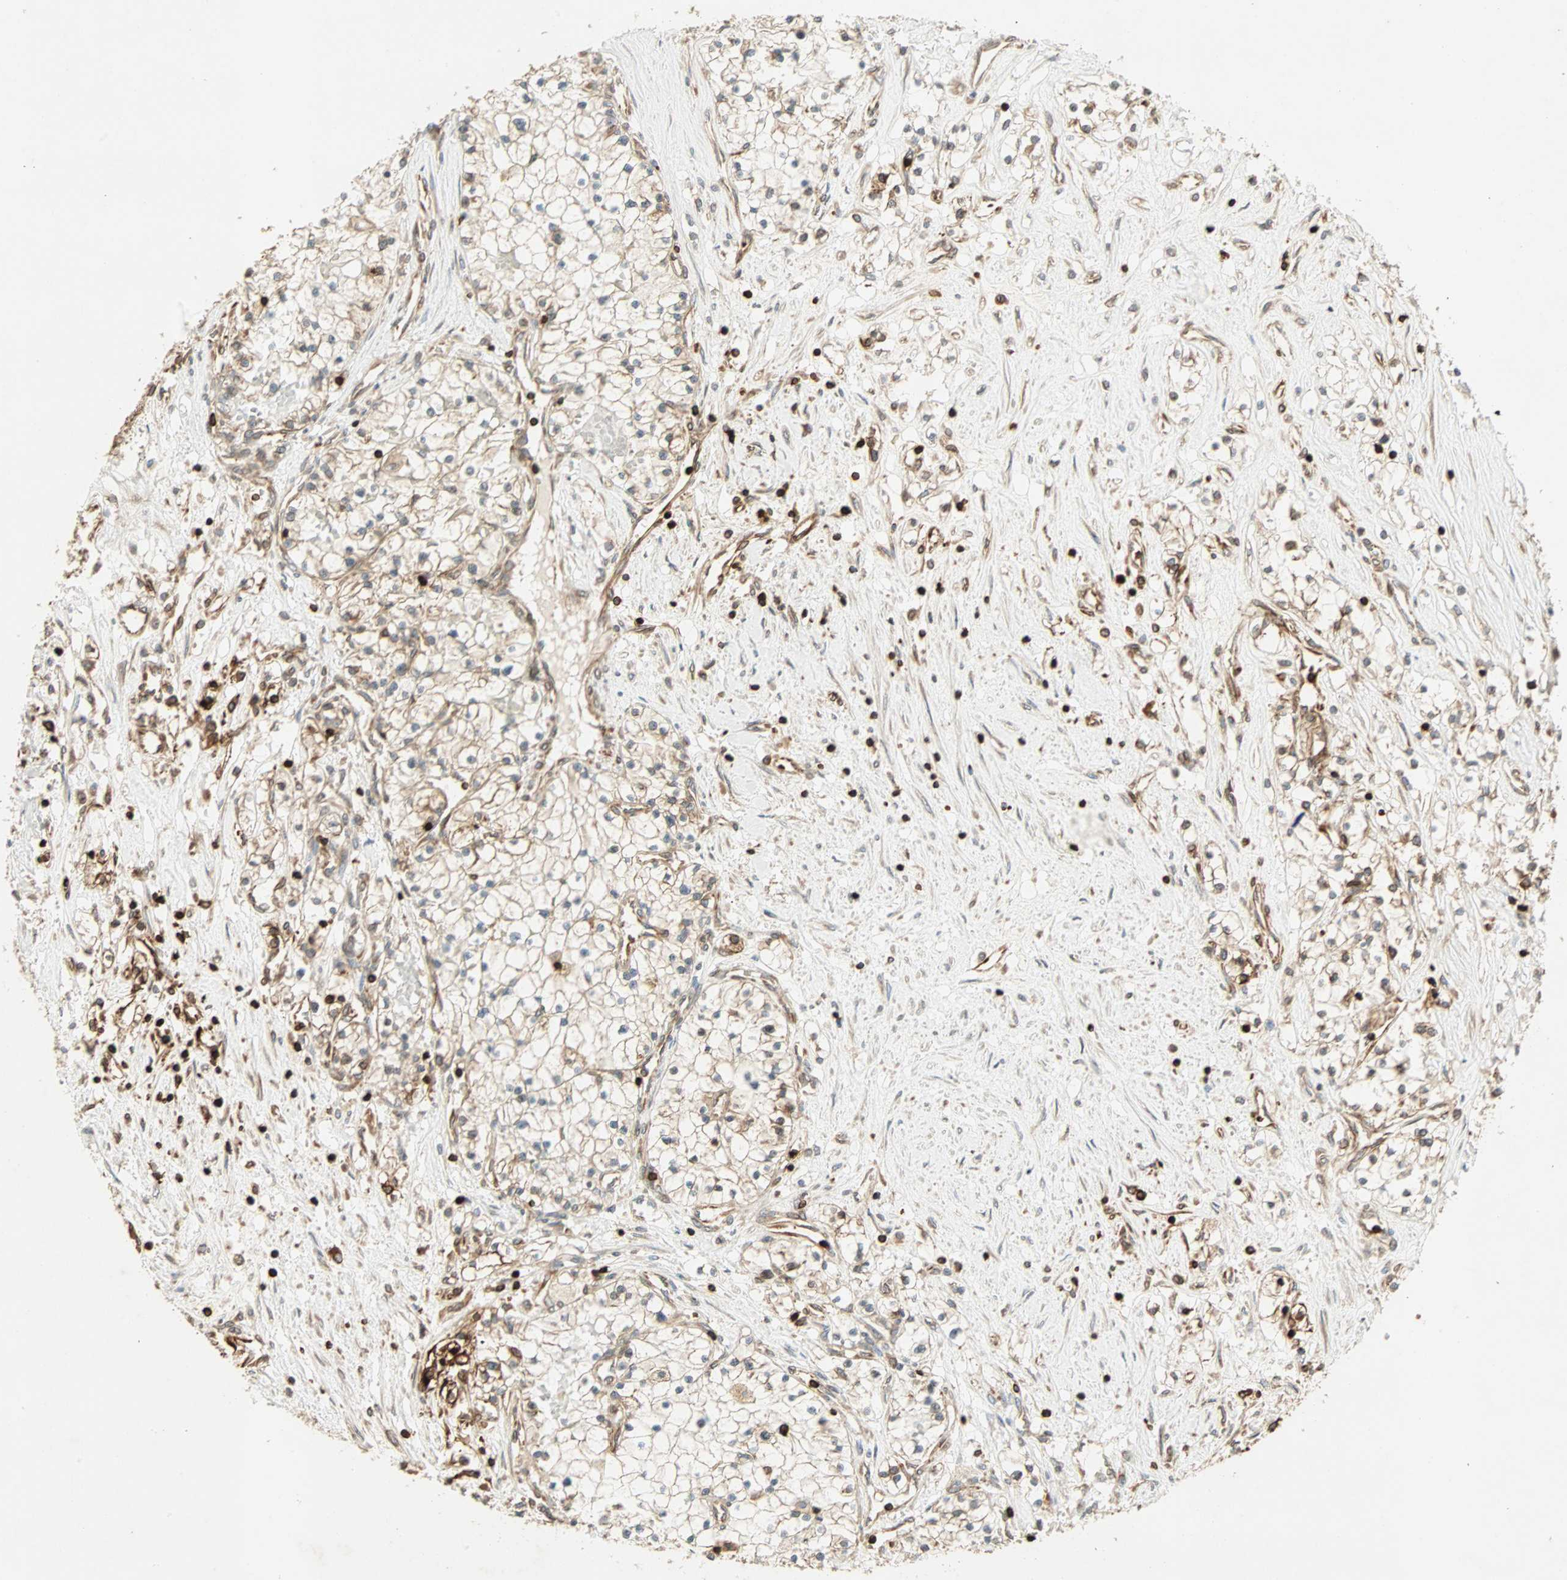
{"staining": {"intensity": "moderate", "quantity": ">75%", "location": "cytoplasmic/membranous"}, "tissue": "renal cancer", "cell_type": "Tumor cells", "image_type": "cancer", "snomed": [{"axis": "morphology", "description": "Adenocarcinoma, NOS"}, {"axis": "topography", "description": "Kidney"}], "caption": "Immunohistochemical staining of renal cancer (adenocarcinoma) displays moderate cytoplasmic/membranous protein expression in approximately >75% of tumor cells.", "gene": "TAPBP", "patient": {"sex": "male", "age": 68}}